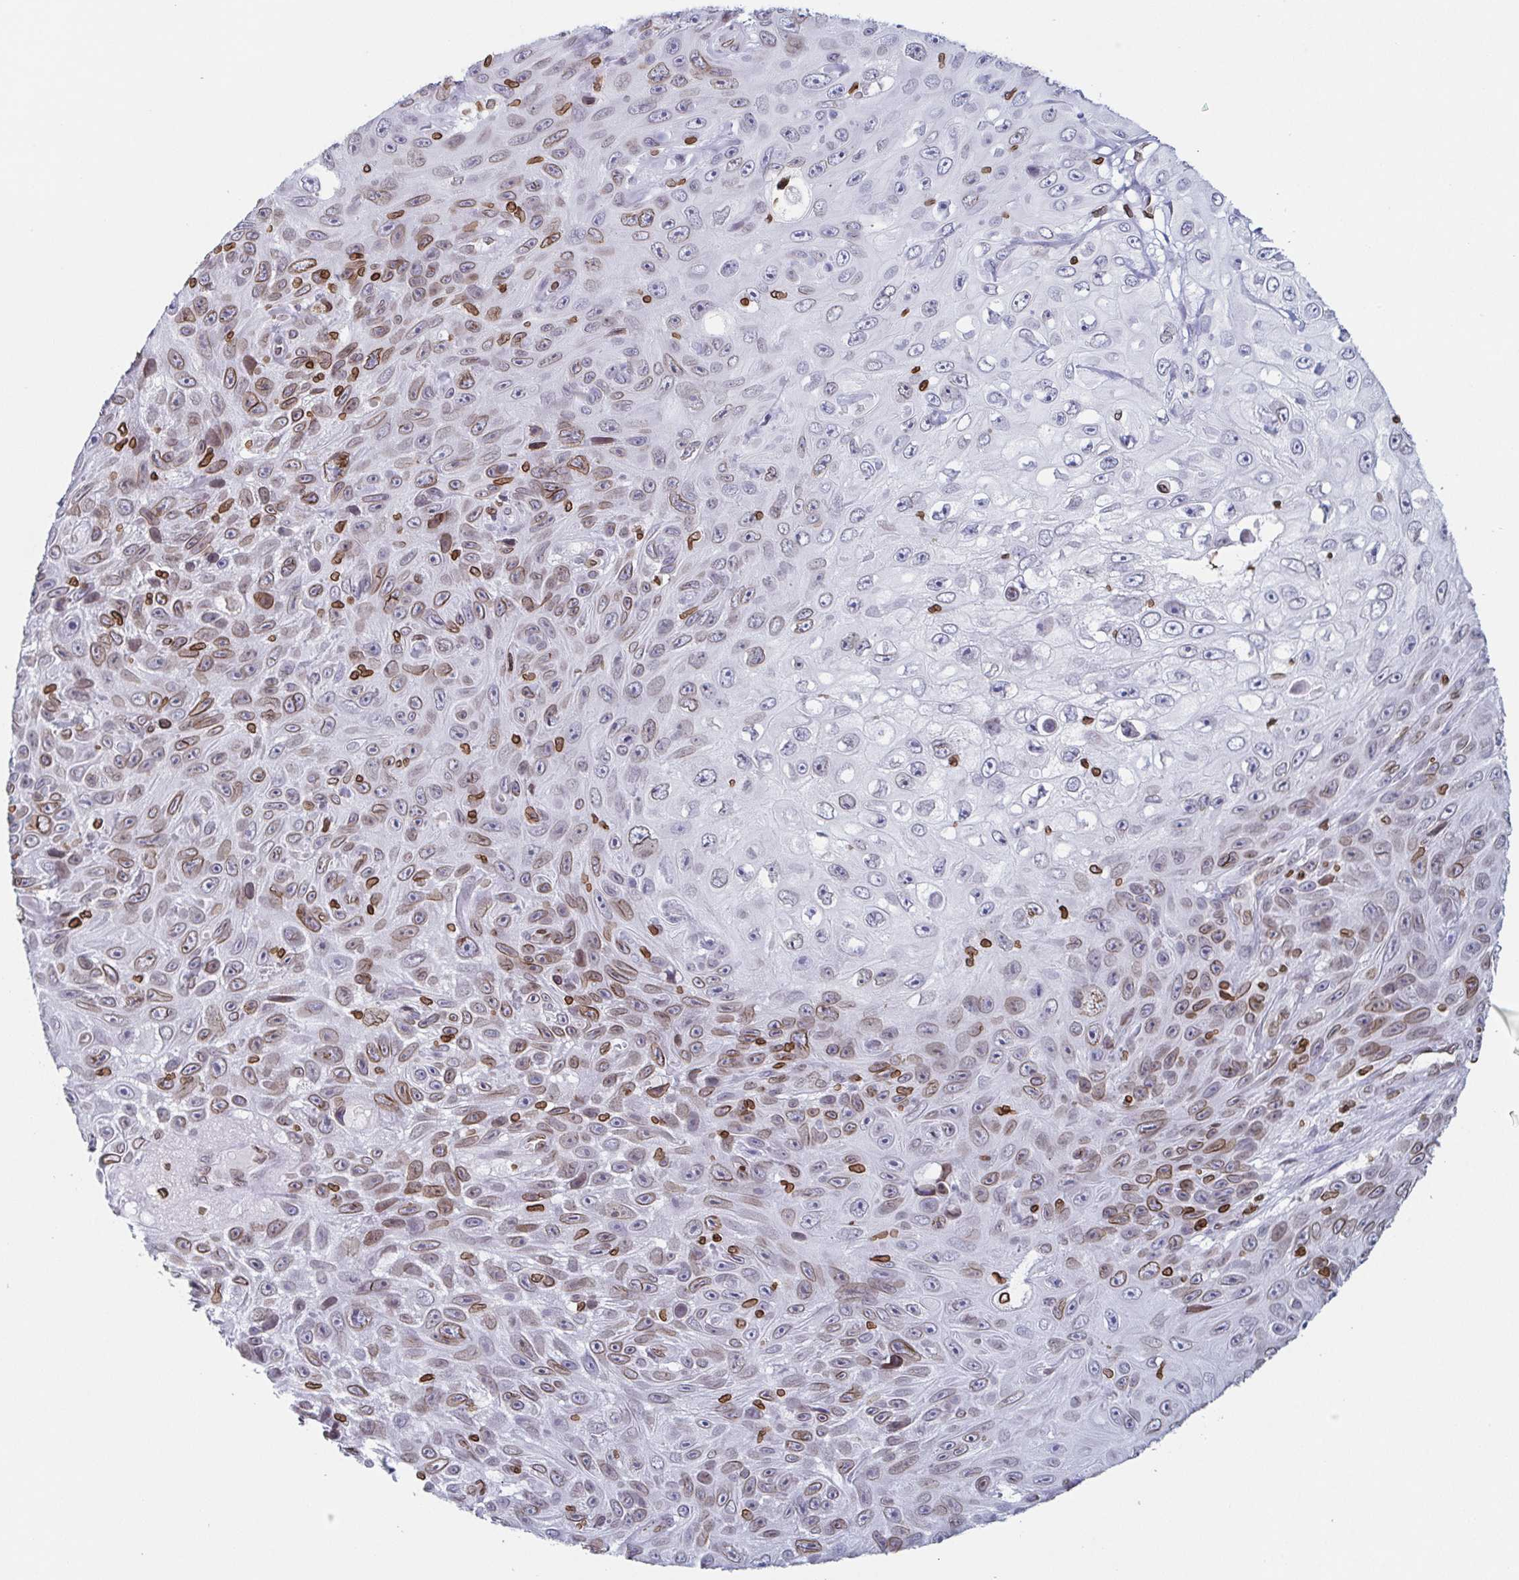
{"staining": {"intensity": "weak", "quantity": "25%-75%", "location": "cytoplasmic/membranous,nuclear"}, "tissue": "skin cancer", "cell_type": "Tumor cells", "image_type": "cancer", "snomed": [{"axis": "morphology", "description": "Squamous cell carcinoma, NOS"}, {"axis": "topography", "description": "Skin"}], "caption": "A brown stain shows weak cytoplasmic/membranous and nuclear expression of a protein in skin cancer (squamous cell carcinoma) tumor cells.", "gene": "BTBD7", "patient": {"sex": "male", "age": 82}}